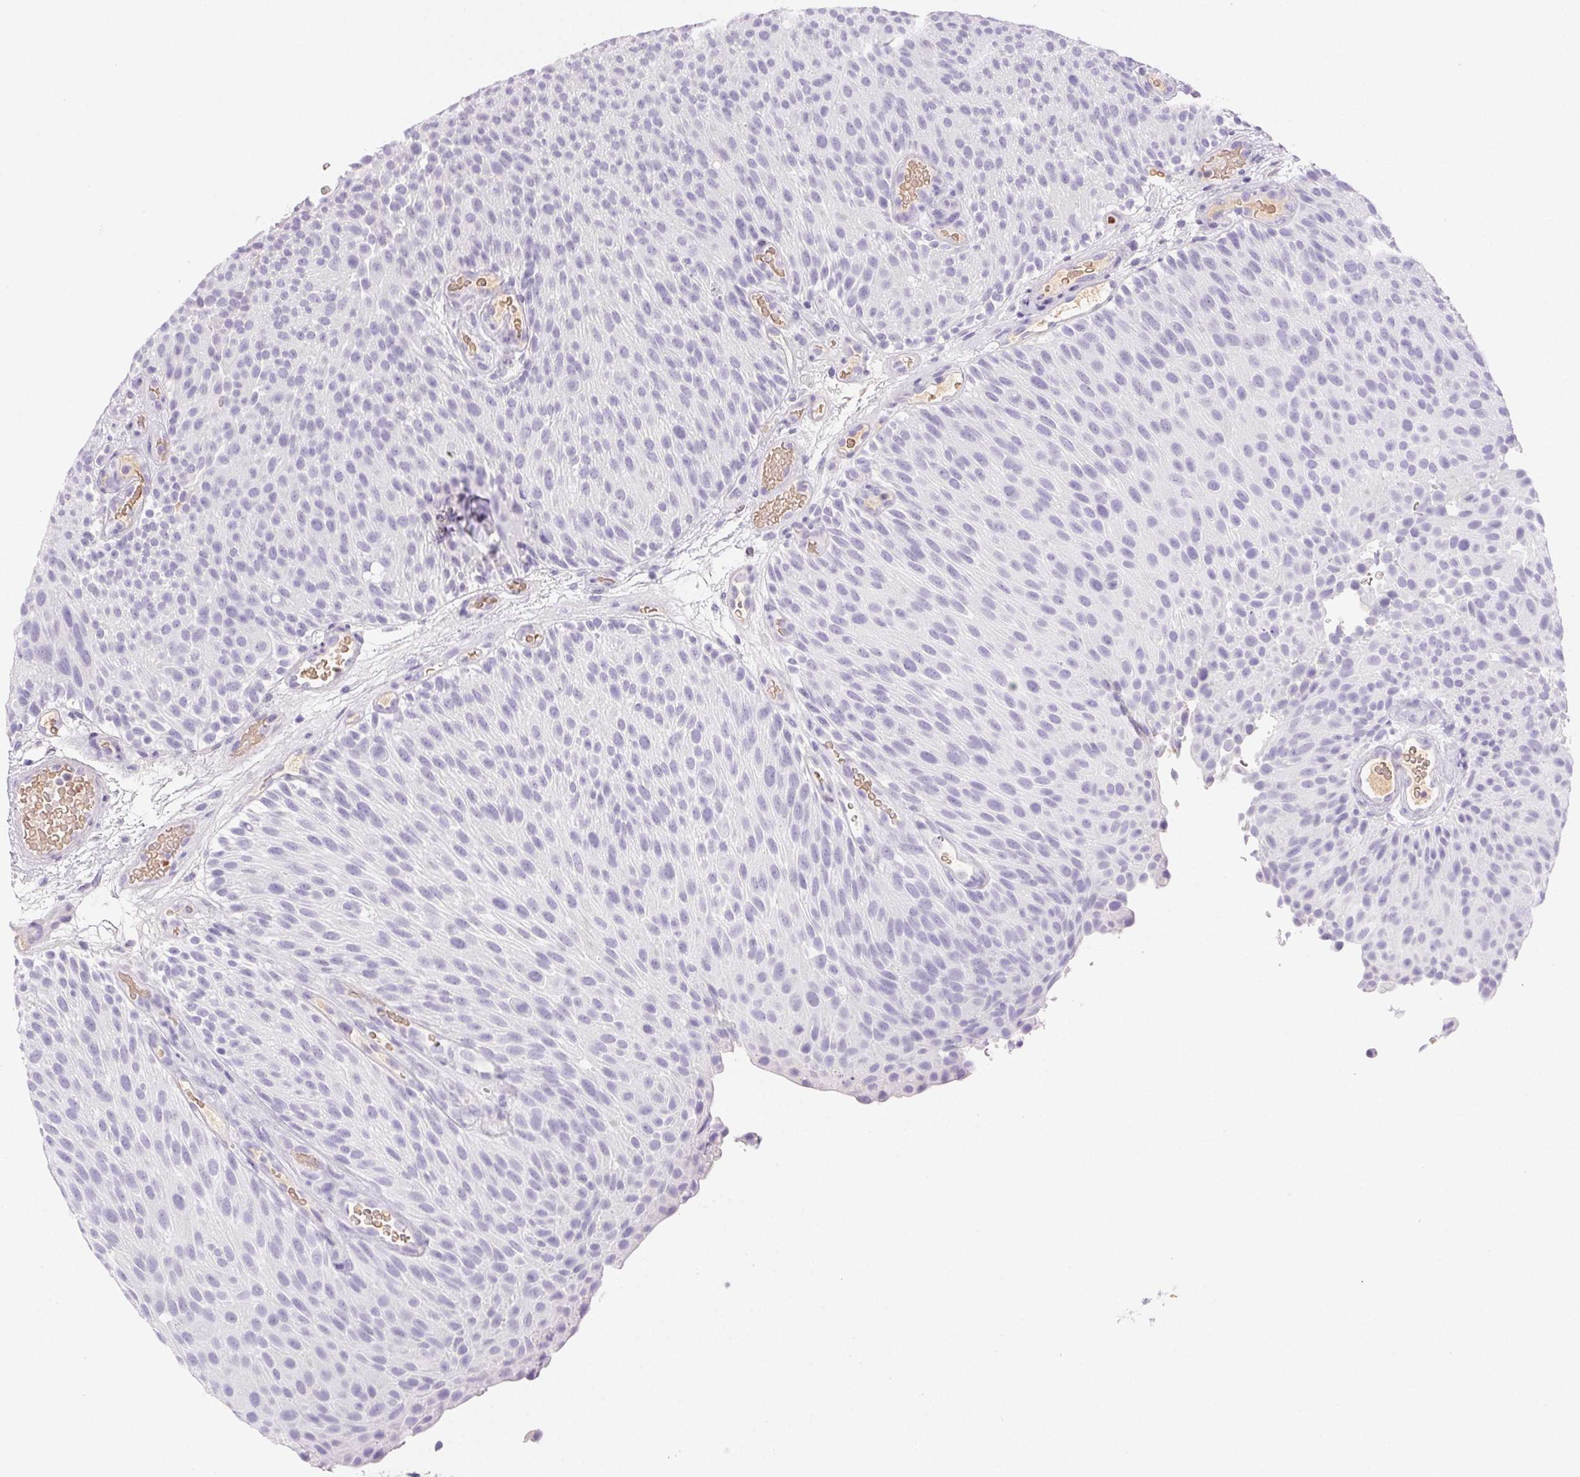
{"staining": {"intensity": "negative", "quantity": "none", "location": "none"}, "tissue": "urothelial cancer", "cell_type": "Tumor cells", "image_type": "cancer", "snomed": [{"axis": "morphology", "description": "Urothelial carcinoma, Low grade"}, {"axis": "topography", "description": "Urinary bladder"}], "caption": "An image of human urothelial cancer is negative for staining in tumor cells.", "gene": "PADI4", "patient": {"sex": "male", "age": 78}}